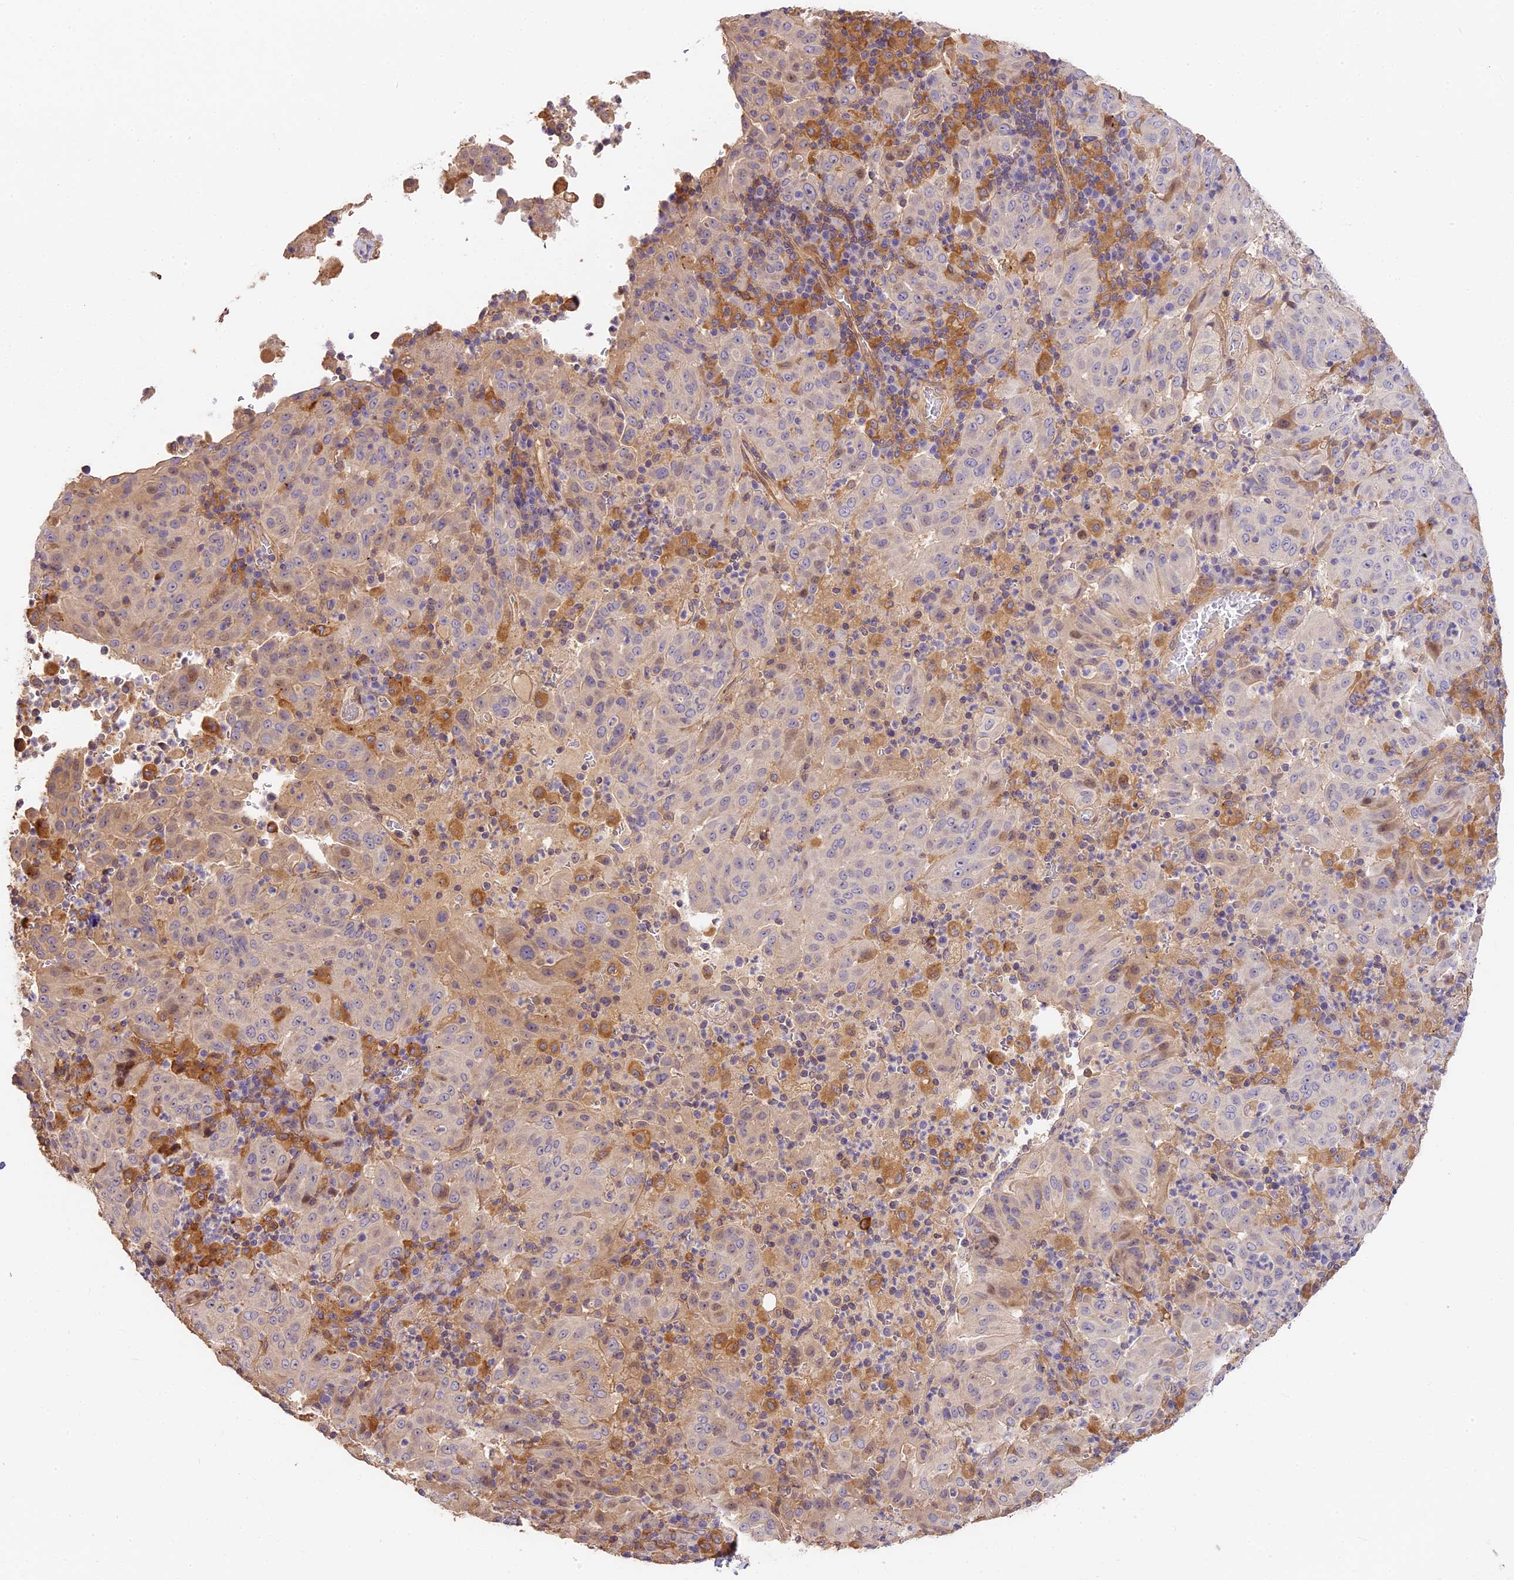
{"staining": {"intensity": "negative", "quantity": "none", "location": "none"}, "tissue": "pancreatic cancer", "cell_type": "Tumor cells", "image_type": "cancer", "snomed": [{"axis": "morphology", "description": "Adenocarcinoma, NOS"}, {"axis": "topography", "description": "Pancreas"}], "caption": "This is a micrograph of immunohistochemistry (IHC) staining of pancreatic cancer, which shows no positivity in tumor cells.", "gene": "ARHGAP17", "patient": {"sex": "male", "age": 63}}